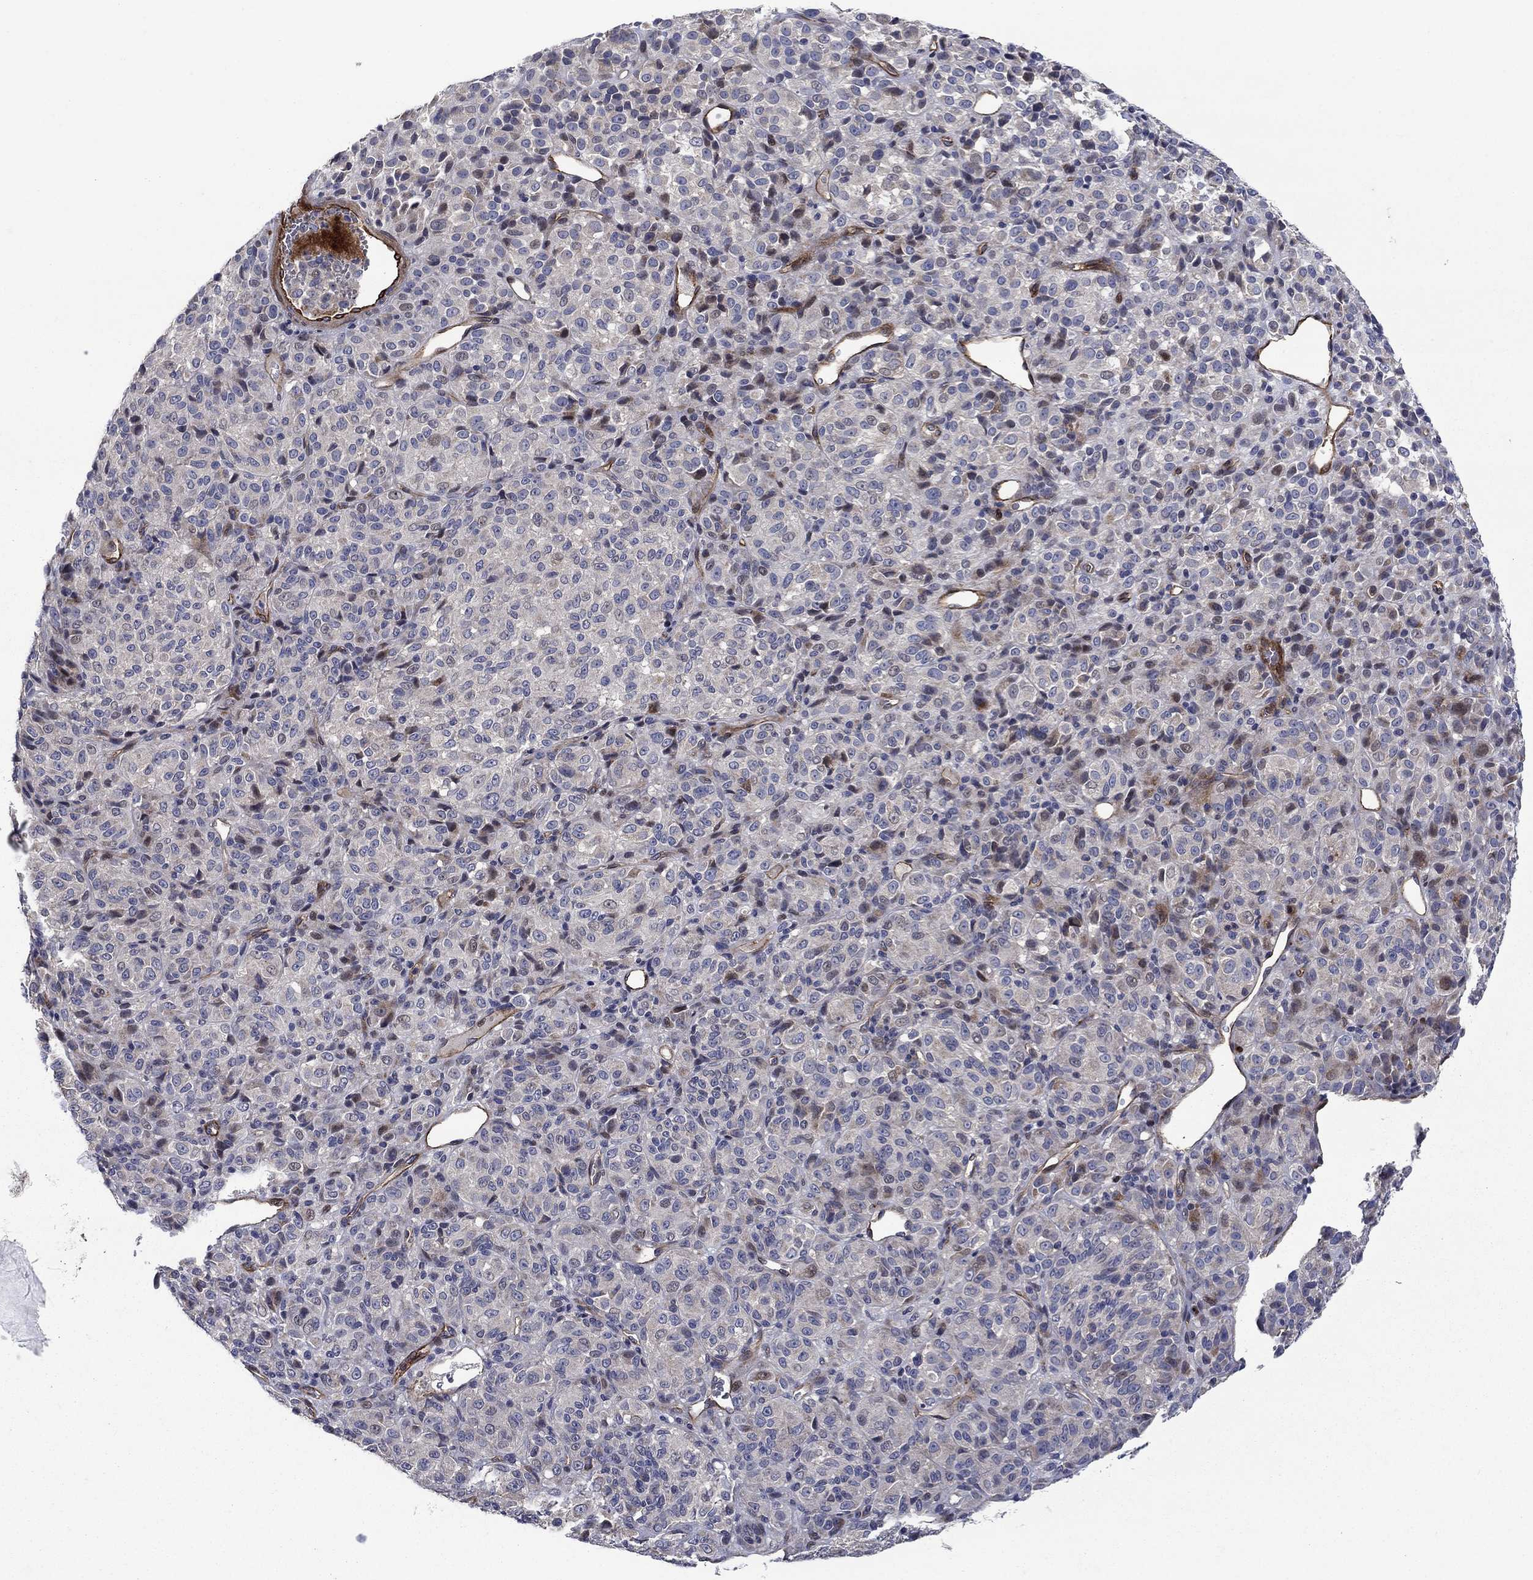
{"staining": {"intensity": "weak", "quantity": "<25%", "location": "cytoplasmic/membranous"}, "tissue": "melanoma", "cell_type": "Tumor cells", "image_type": "cancer", "snomed": [{"axis": "morphology", "description": "Malignant melanoma, Metastatic site"}, {"axis": "topography", "description": "Brain"}], "caption": "High magnification brightfield microscopy of malignant melanoma (metastatic site) stained with DAB (3,3'-diaminobenzidine) (brown) and counterstained with hematoxylin (blue): tumor cells show no significant positivity.", "gene": "SLC7A1", "patient": {"sex": "female", "age": 56}}